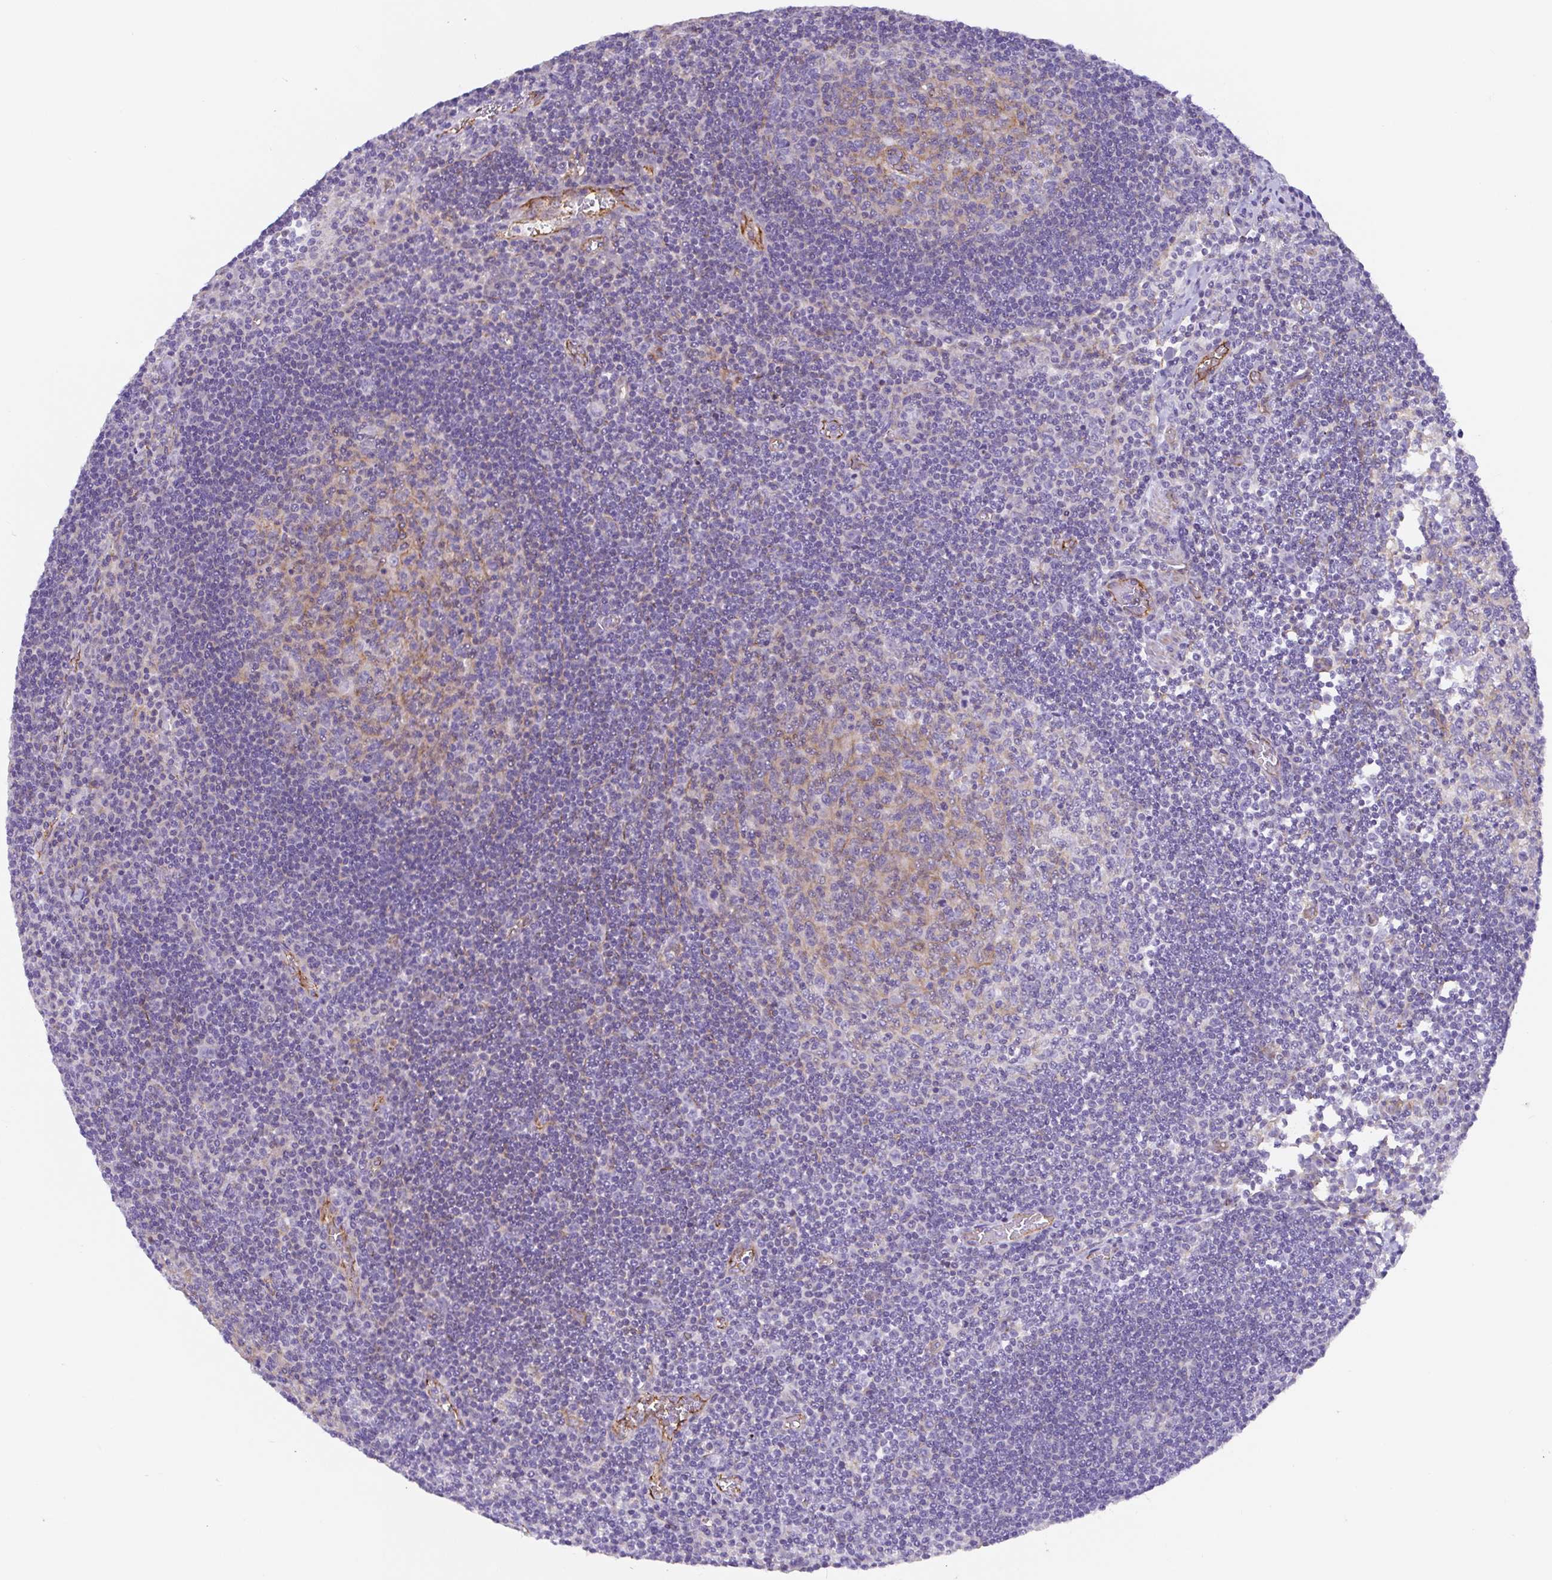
{"staining": {"intensity": "weak", "quantity": "<25%", "location": "cytoplasmic/membranous"}, "tissue": "lymph node", "cell_type": "Germinal center cells", "image_type": "normal", "snomed": [{"axis": "morphology", "description": "Normal tissue, NOS"}, {"axis": "topography", "description": "Lymph node"}], "caption": "IHC of normal human lymph node displays no staining in germinal center cells.", "gene": "TRAM2", "patient": {"sex": "male", "age": 67}}